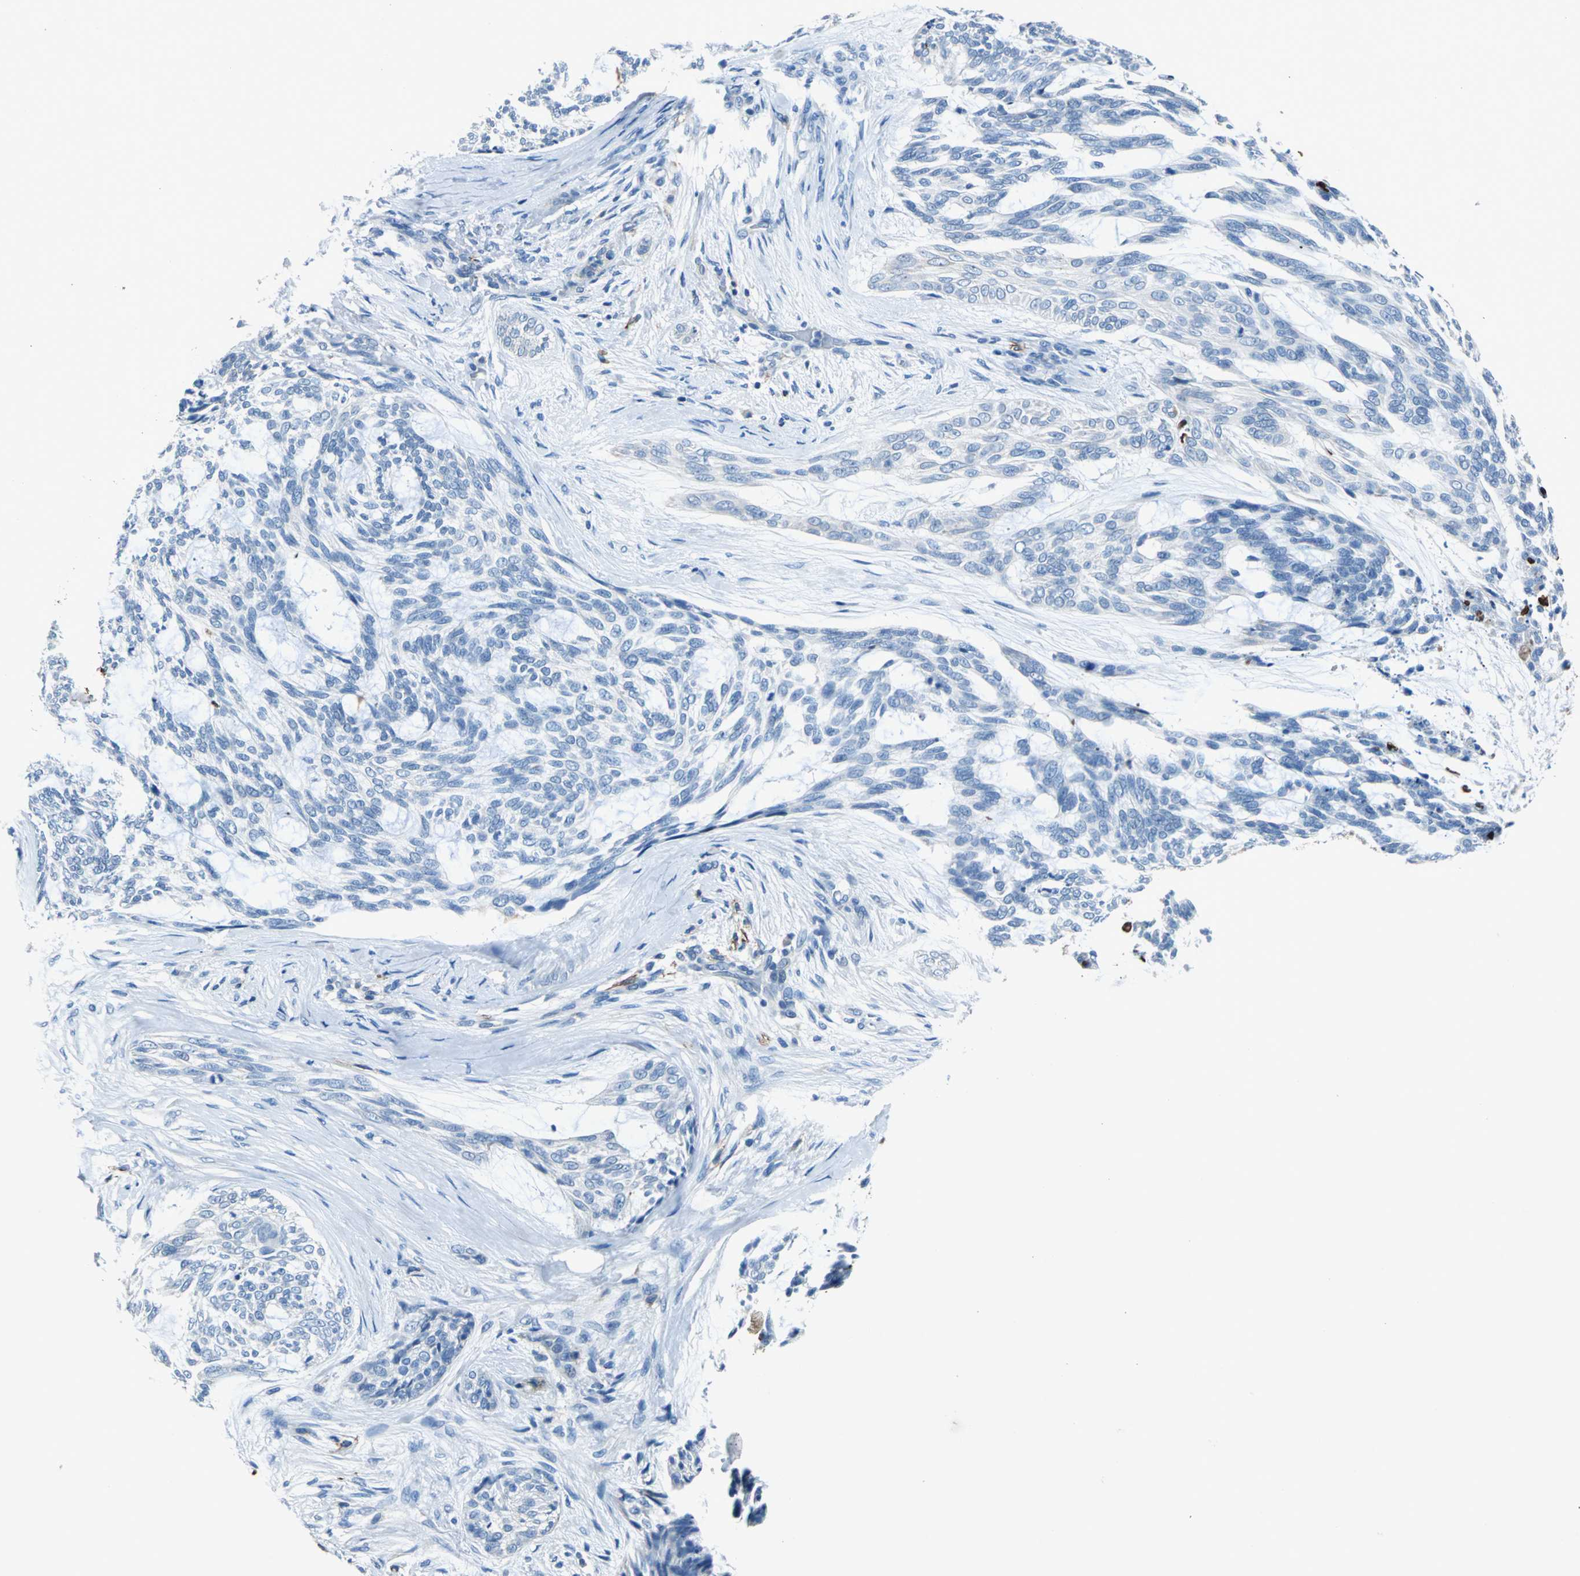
{"staining": {"intensity": "negative", "quantity": "none", "location": "none"}, "tissue": "skin cancer", "cell_type": "Tumor cells", "image_type": "cancer", "snomed": [{"axis": "morphology", "description": "Normal tissue, NOS"}, {"axis": "morphology", "description": "Basal cell carcinoma"}, {"axis": "topography", "description": "Skin"}], "caption": "IHC photomicrograph of neoplastic tissue: human skin basal cell carcinoma stained with DAB (3,3'-diaminobenzidine) demonstrates no significant protein positivity in tumor cells. (Brightfield microscopy of DAB (3,3'-diaminobenzidine) immunohistochemistry at high magnification).", "gene": "RPS13", "patient": {"sex": "female", "age": 71}}